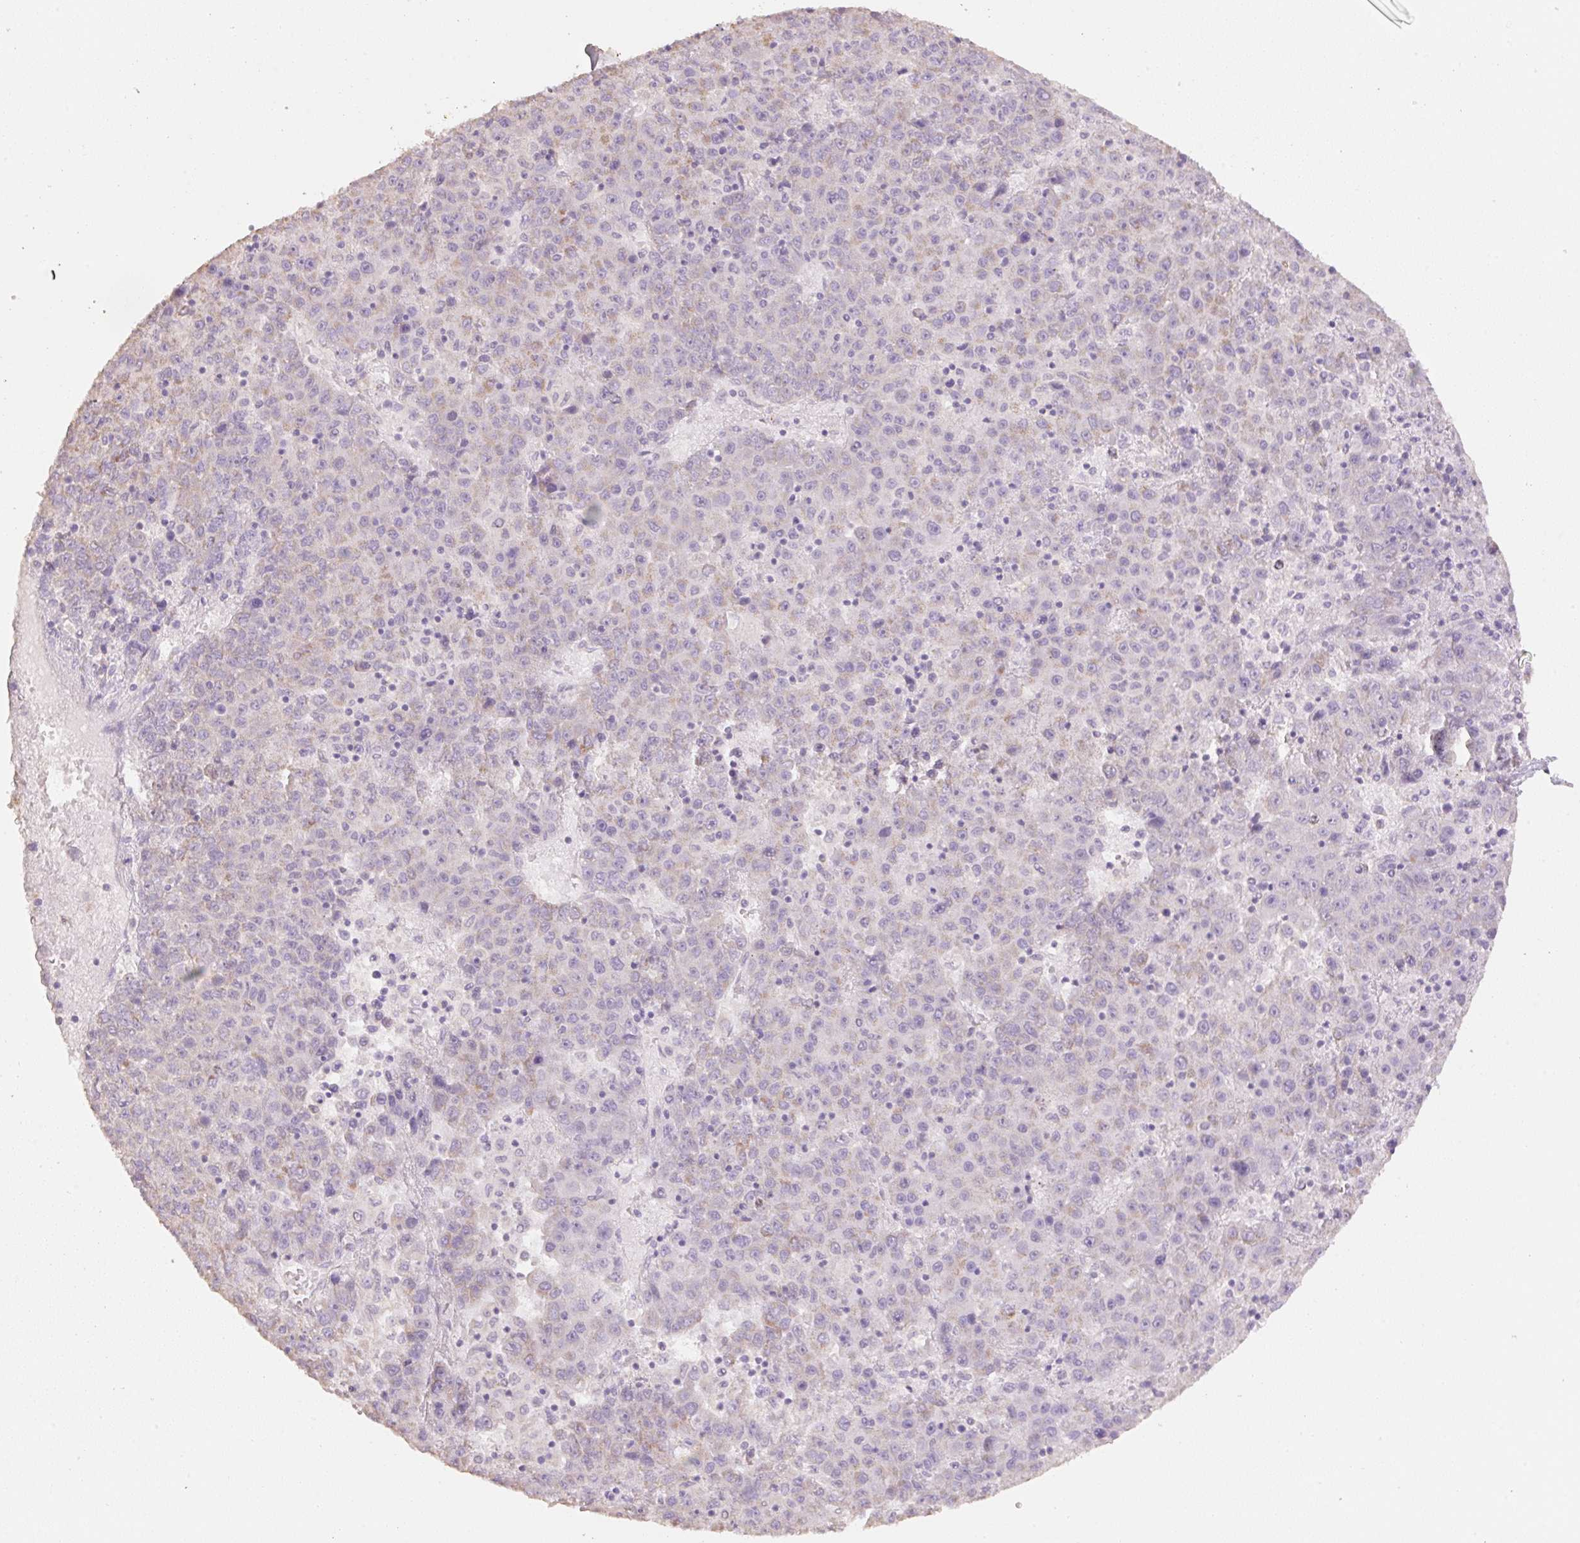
{"staining": {"intensity": "negative", "quantity": "none", "location": "none"}, "tissue": "liver cancer", "cell_type": "Tumor cells", "image_type": "cancer", "snomed": [{"axis": "morphology", "description": "Carcinoma, Hepatocellular, NOS"}, {"axis": "topography", "description": "Liver"}], "caption": "DAB (3,3'-diaminobenzidine) immunohistochemical staining of human liver cancer reveals no significant expression in tumor cells.", "gene": "MBOAT7", "patient": {"sex": "female", "age": 53}}